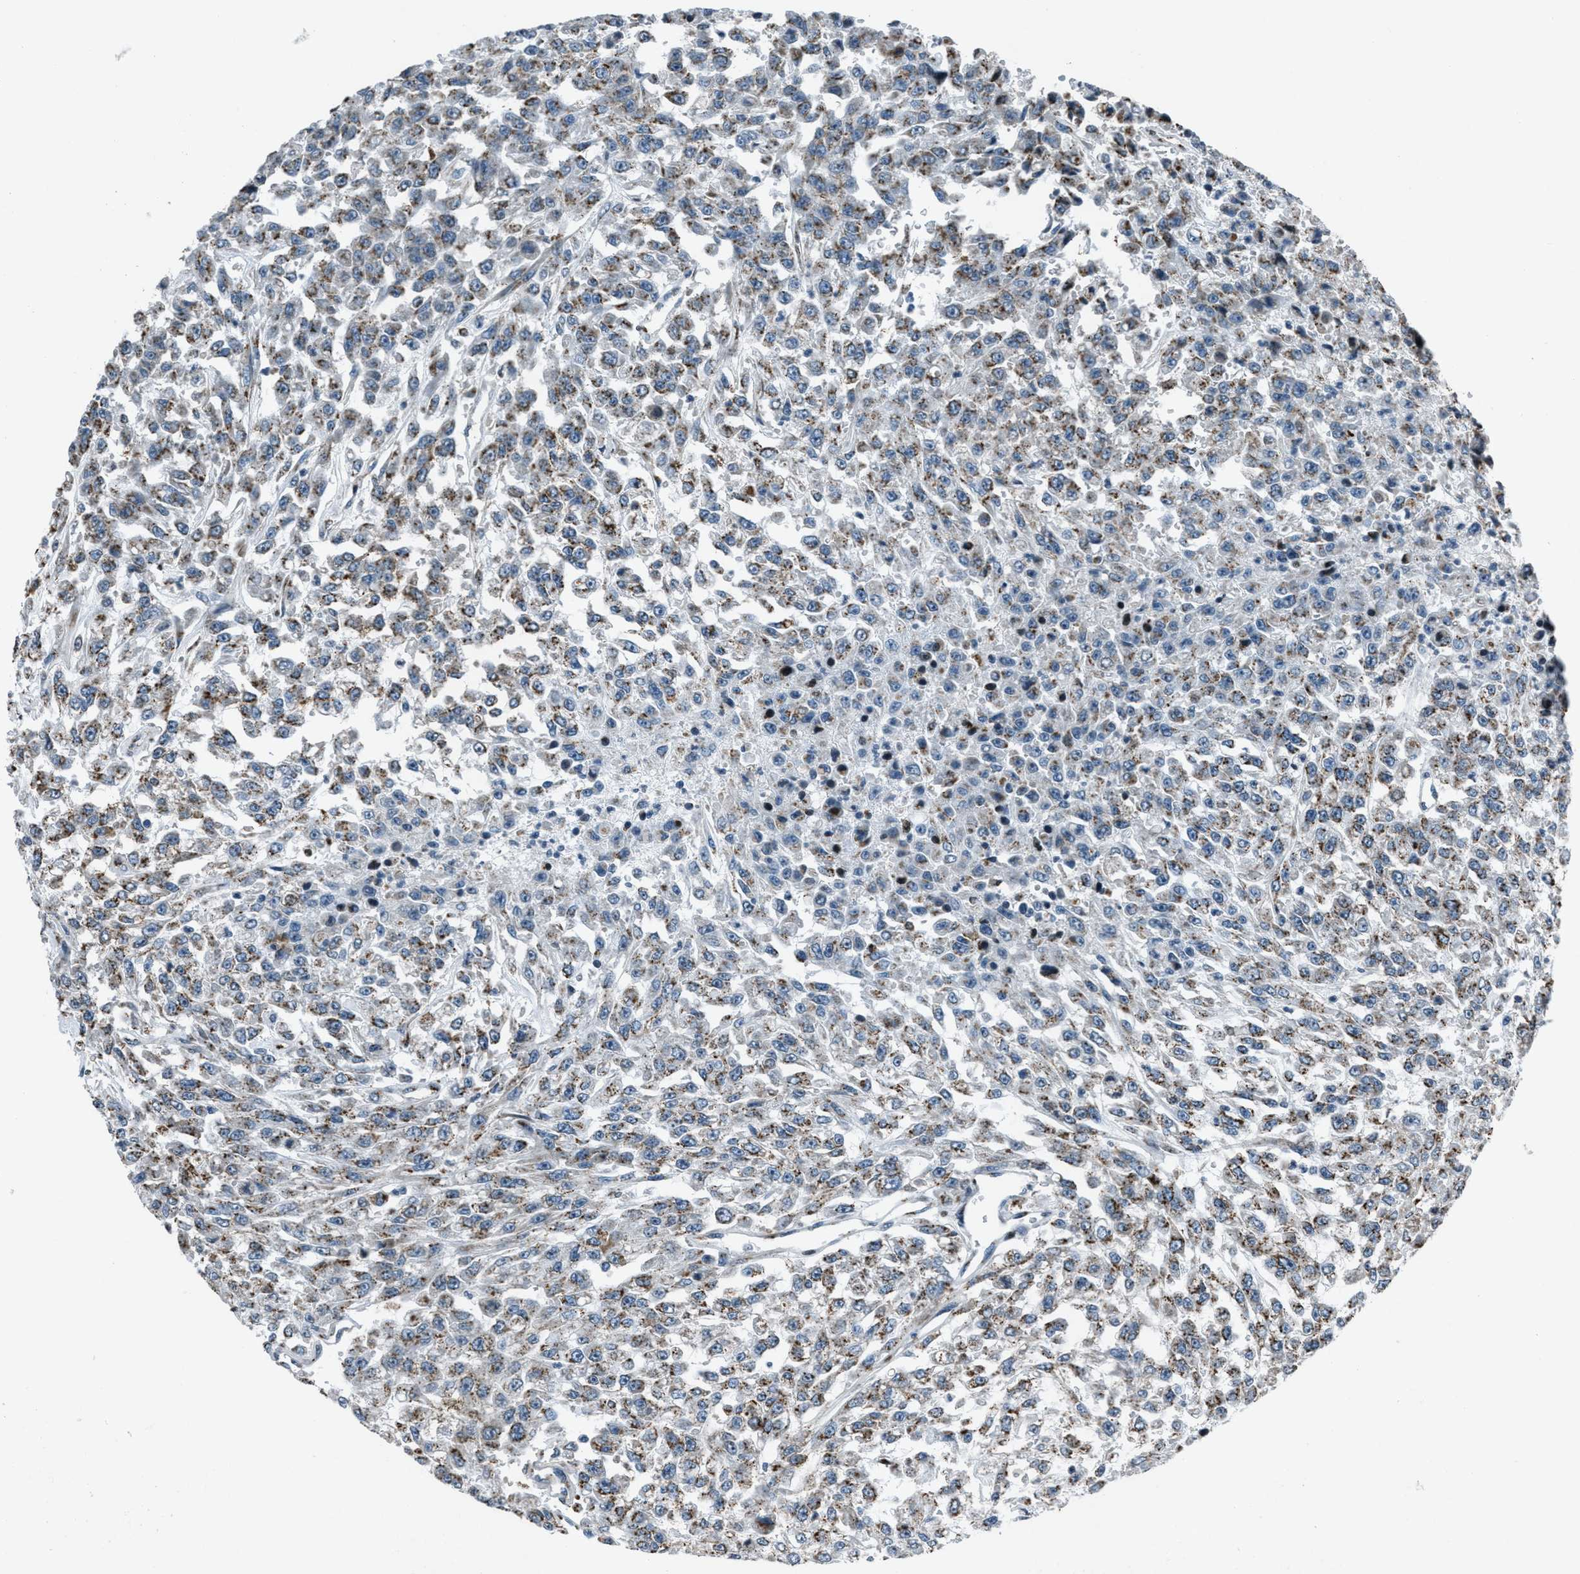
{"staining": {"intensity": "moderate", "quantity": ">75%", "location": "cytoplasmic/membranous"}, "tissue": "urothelial cancer", "cell_type": "Tumor cells", "image_type": "cancer", "snomed": [{"axis": "morphology", "description": "Urothelial carcinoma, High grade"}, {"axis": "topography", "description": "Urinary bladder"}], "caption": "High-grade urothelial carcinoma tissue exhibits moderate cytoplasmic/membranous expression in approximately >75% of tumor cells (Stains: DAB in brown, nuclei in blue, Microscopy: brightfield microscopy at high magnification).", "gene": "GPC6", "patient": {"sex": "male", "age": 46}}